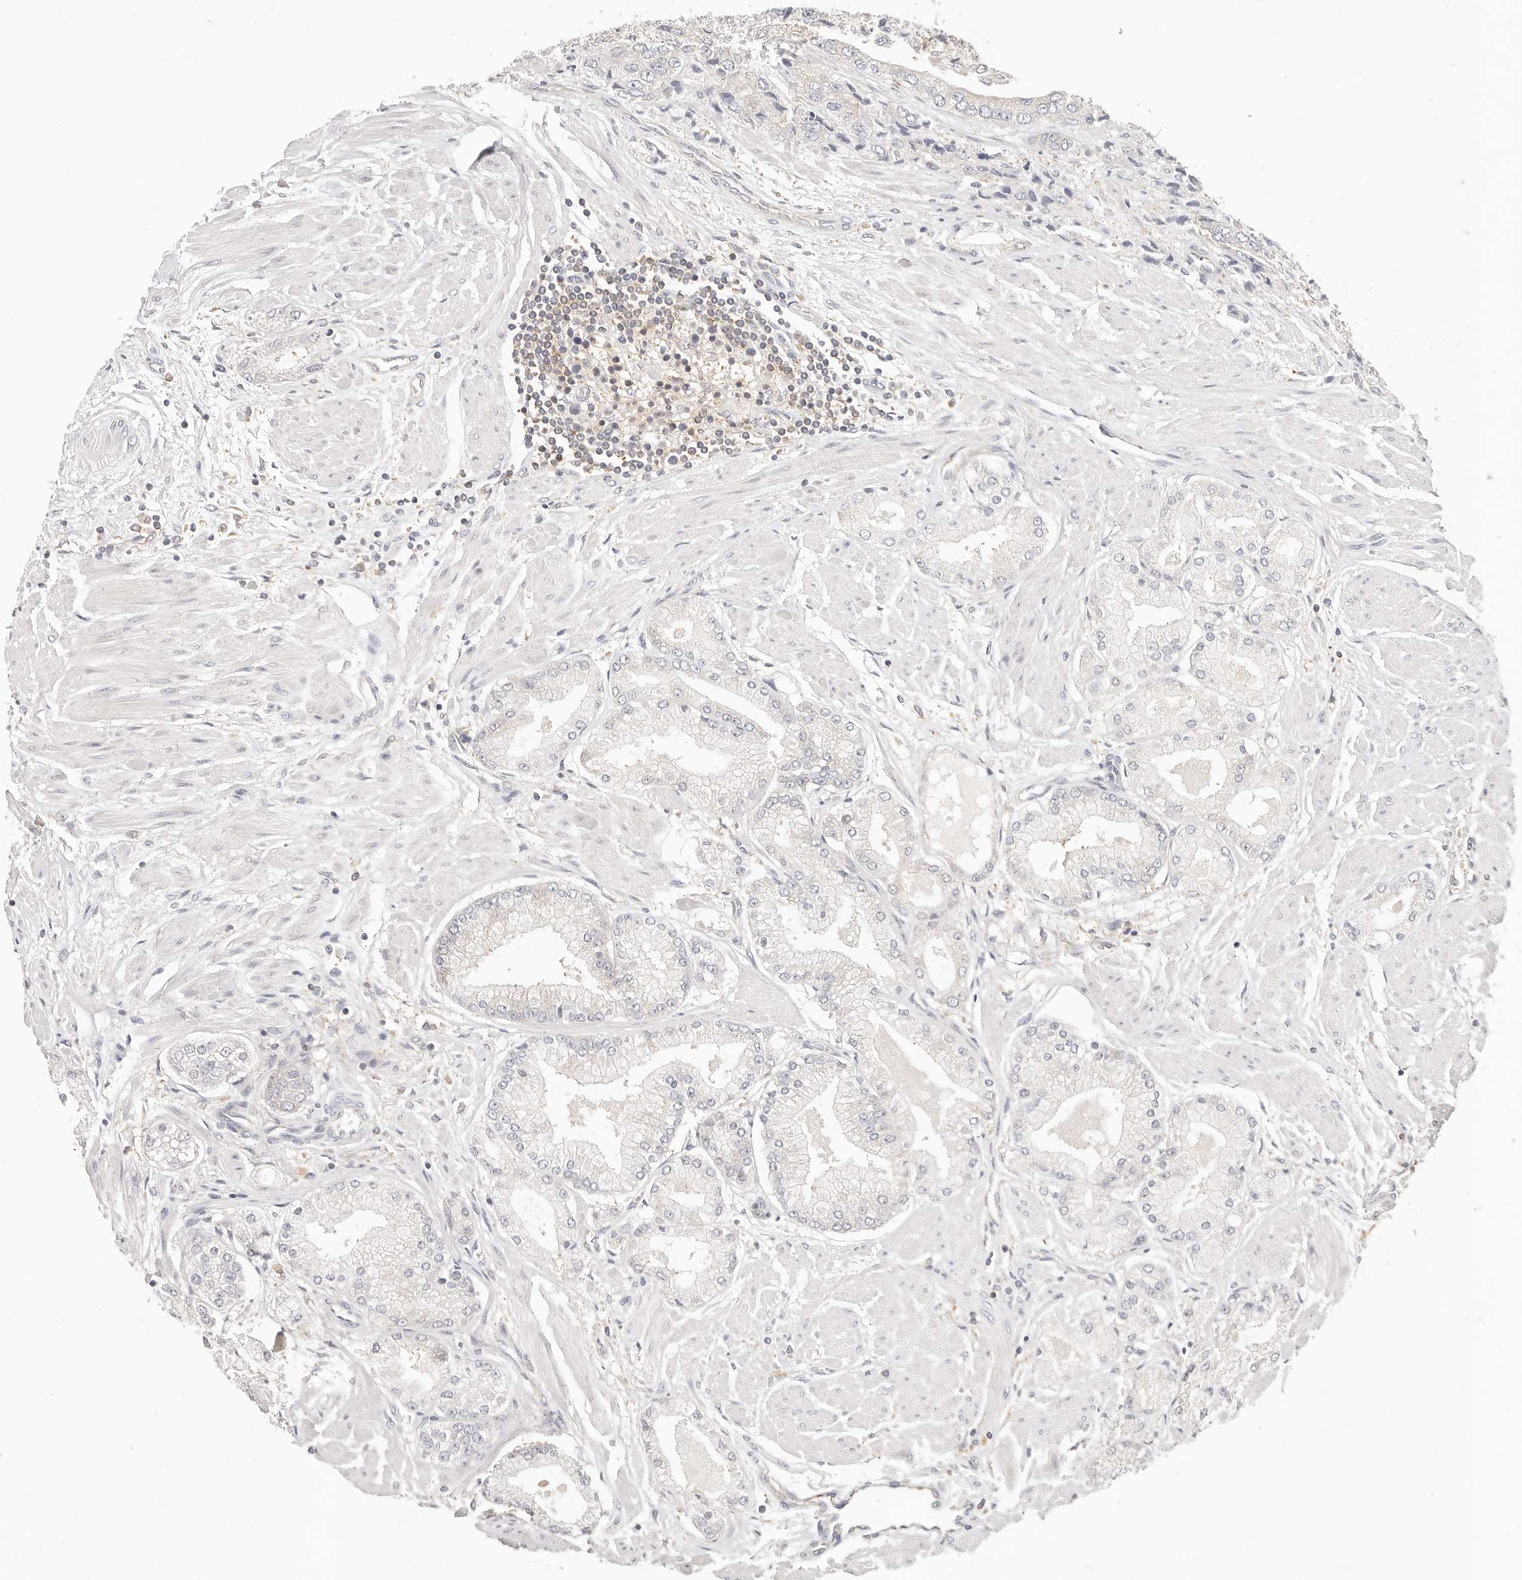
{"staining": {"intensity": "negative", "quantity": "none", "location": "none"}, "tissue": "prostate cancer", "cell_type": "Tumor cells", "image_type": "cancer", "snomed": [{"axis": "morphology", "description": "Adenocarcinoma, High grade"}, {"axis": "topography", "description": "Prostate"}], "caption": "DAB immunohistochemical staining of human prostate adenocarcinoma (high-grade) shows no significant staining in tumor cells.", "gene": "DTNBP1", "patient": {"sex": "male", "age": 50}}